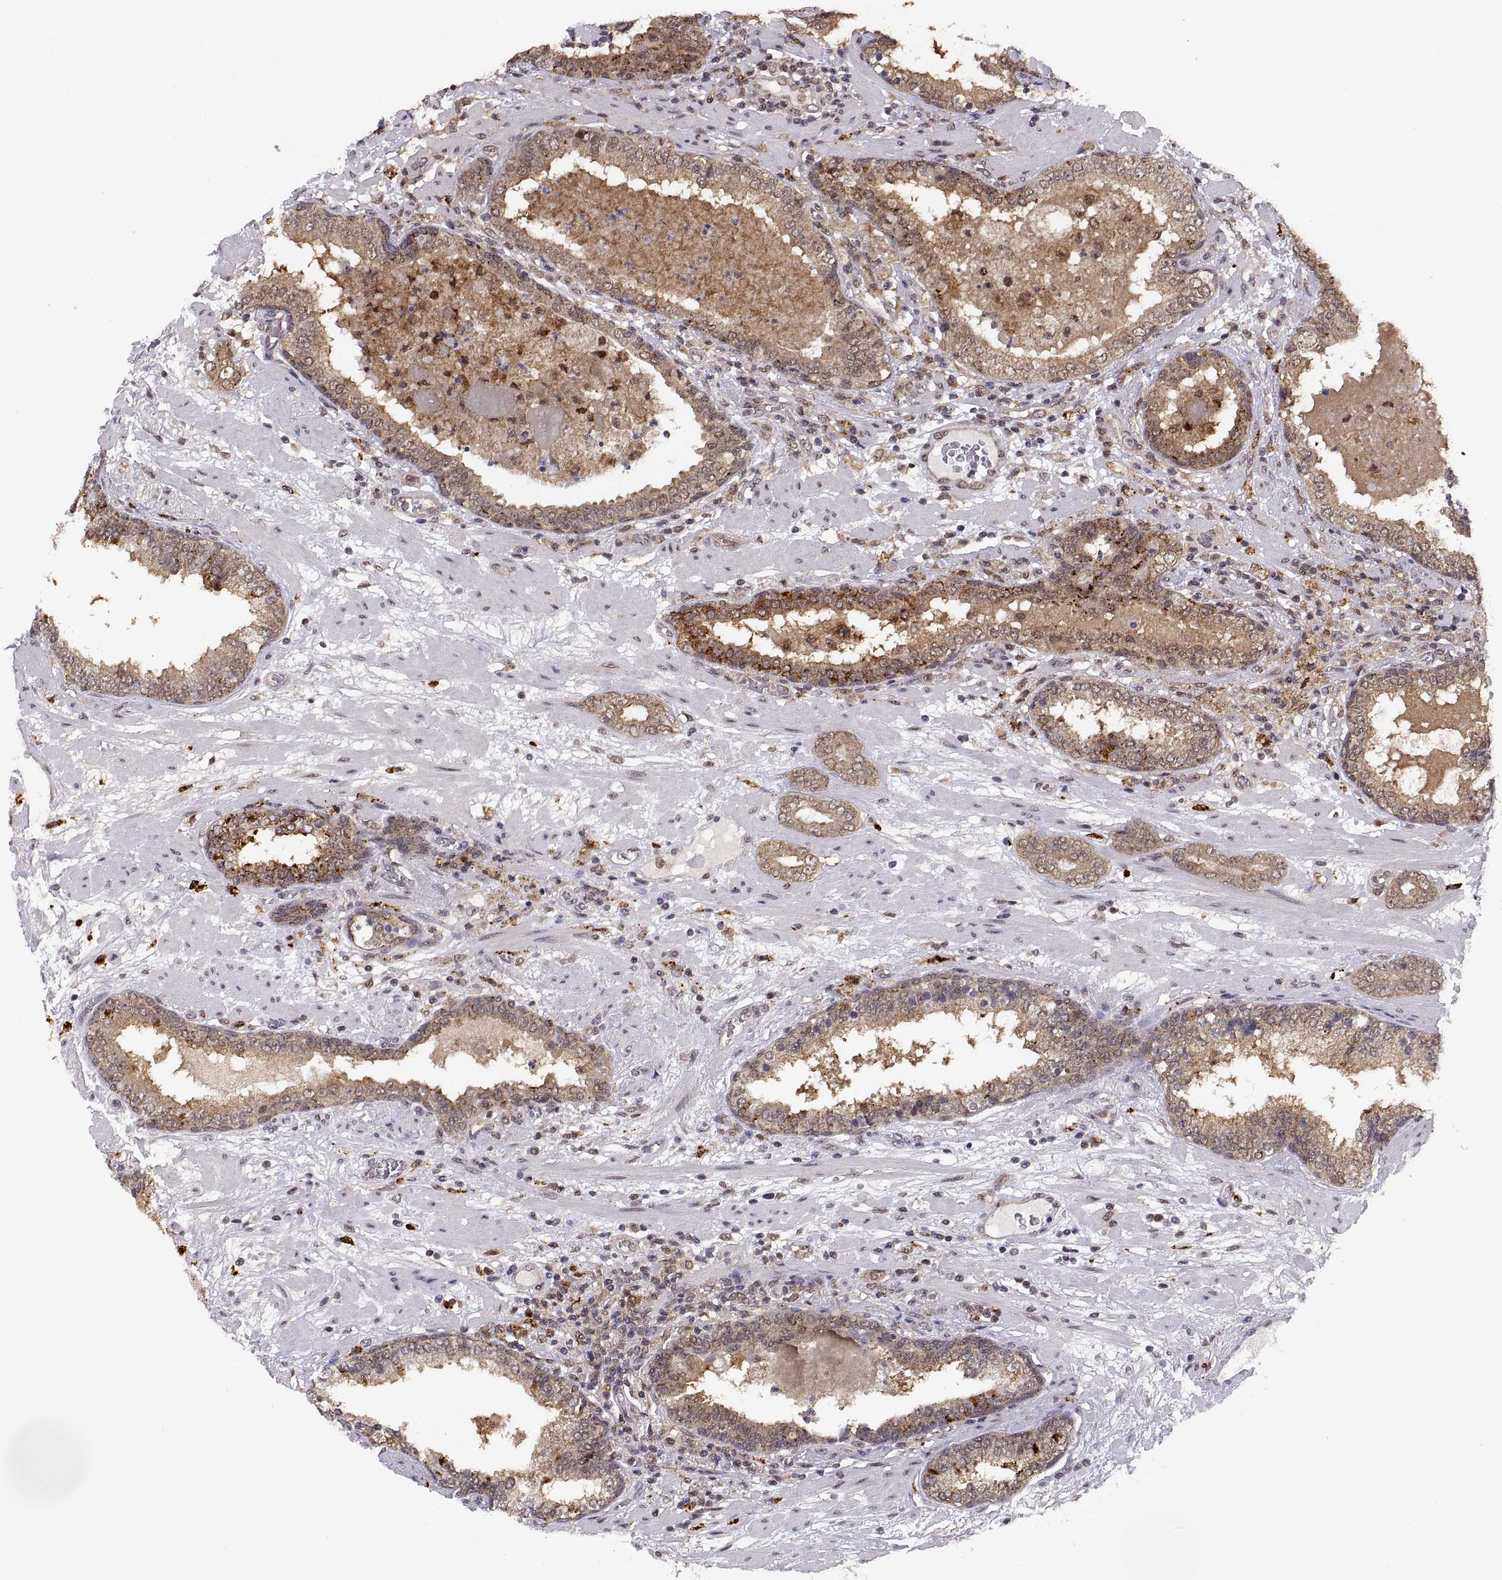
{"staining": {"intensity": "moderate", "quantity": "25%-75%", "location": "cytoplasmic/membranous"}, "tissue": "prostate cancer", "cell_type": "Tumor cells", "image_type": "cancer", "snomed": [{"axis": "morphology", "description": "Adenocarcinoma, Low grade"}, {"axis": "topography", "description": "Prostate"}], "caption": "Tumor cells show medium levels of moderate cytoplasmic/membranous expression in about 25%-75% of cells in human prostate cancer (low-grade adenocarcinoma).", "gene": "PSMC2", "patient": {"sex": "male", "age": 60}}